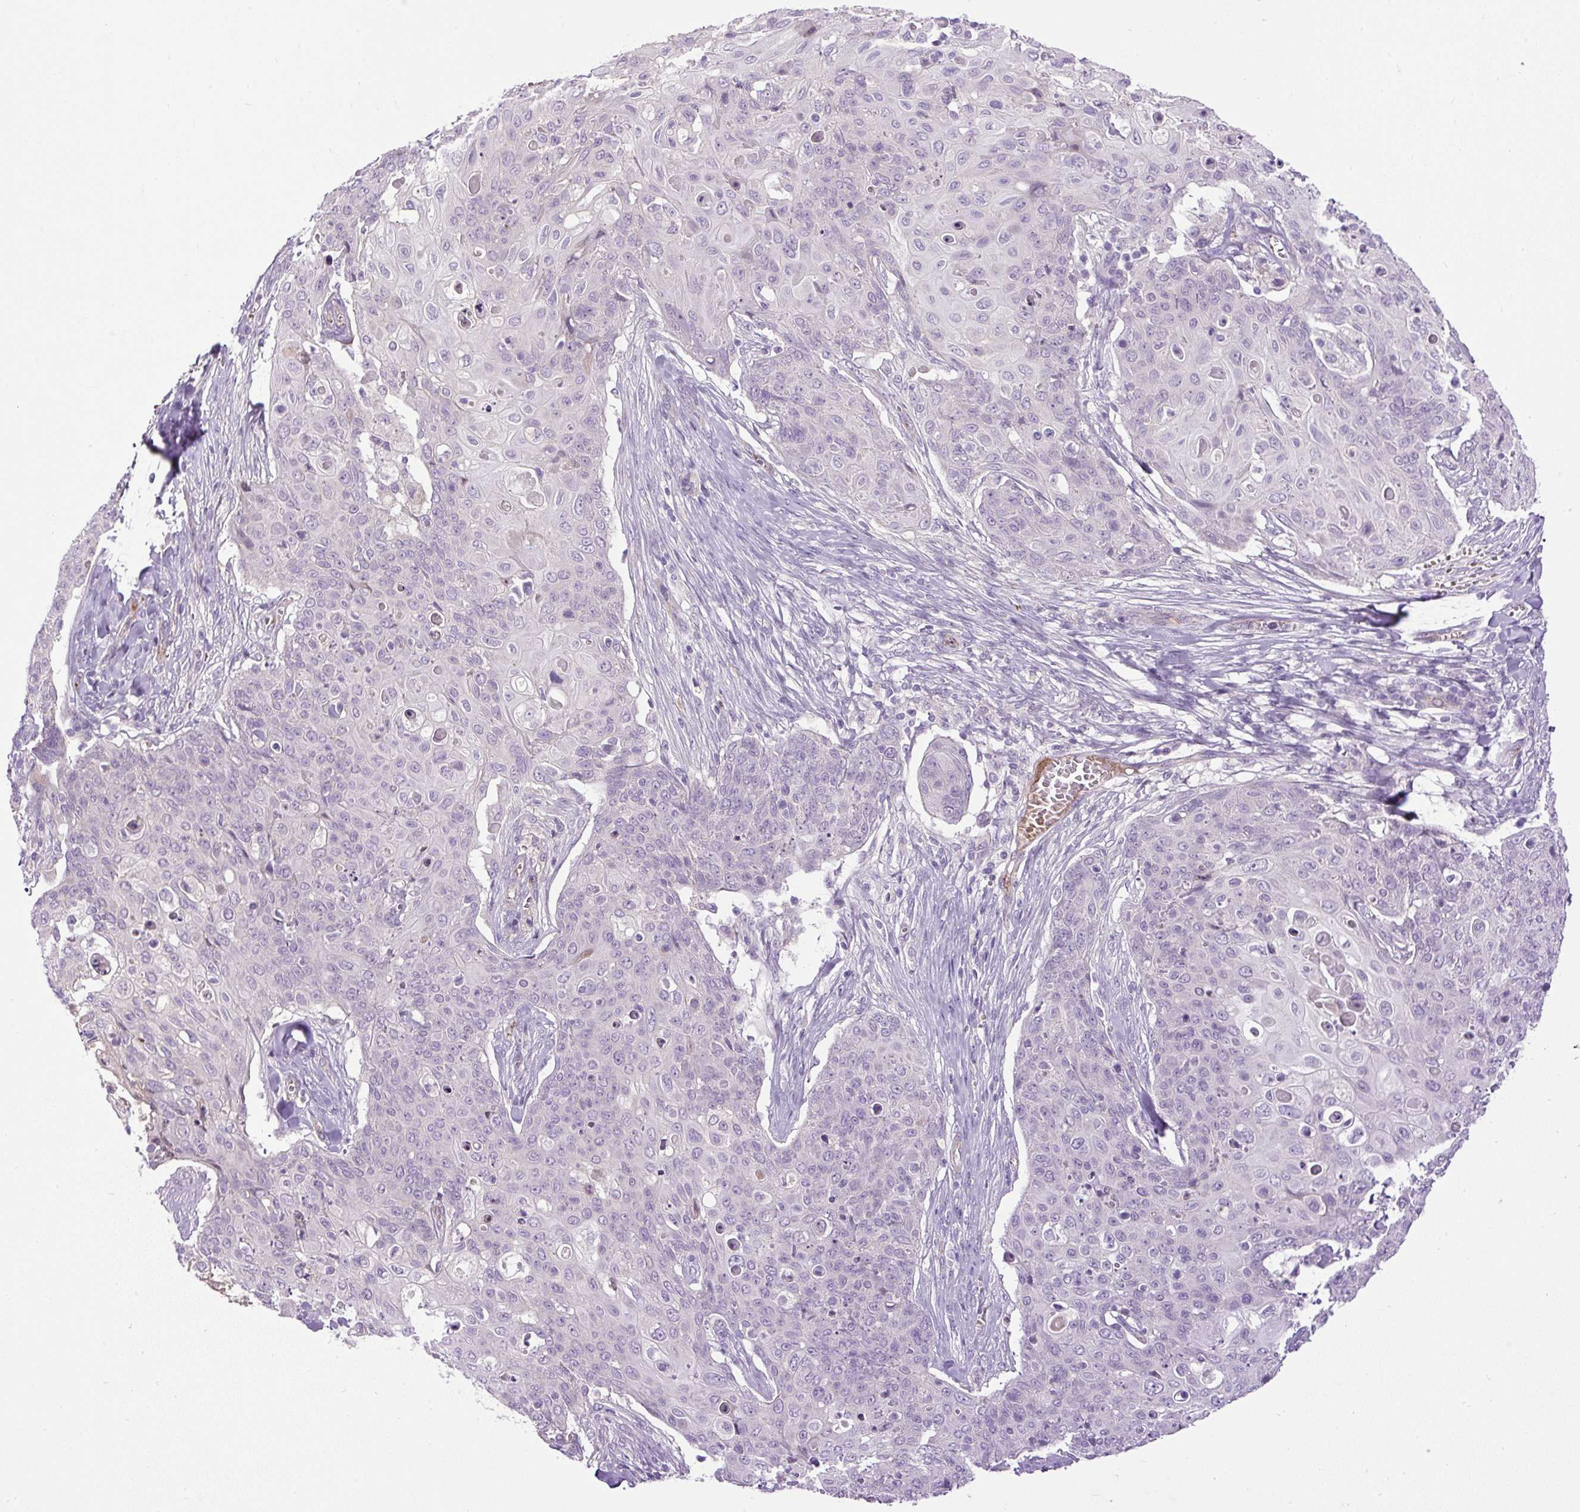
{"staining": {"intensity": "negative", "quantity": "none", "location": "none"}, "tissue": "skin cancer", "cell_type": "Tumor cells", "image_type": "cancer", "snomed": [{"axis": "morphology", "description": "Squamous cell carcinoma, NOS"}, {"axis": "topography", "description": "Skin"}, {"axis": "topography", "description": "Vulva"}], "caption": "Photomicrograph shows no significant protein staining in tumor cells of squamous cell carcinoma (skin).", "gene": "LEFTY2", "patient": {"sex": "female", "age": 85}}